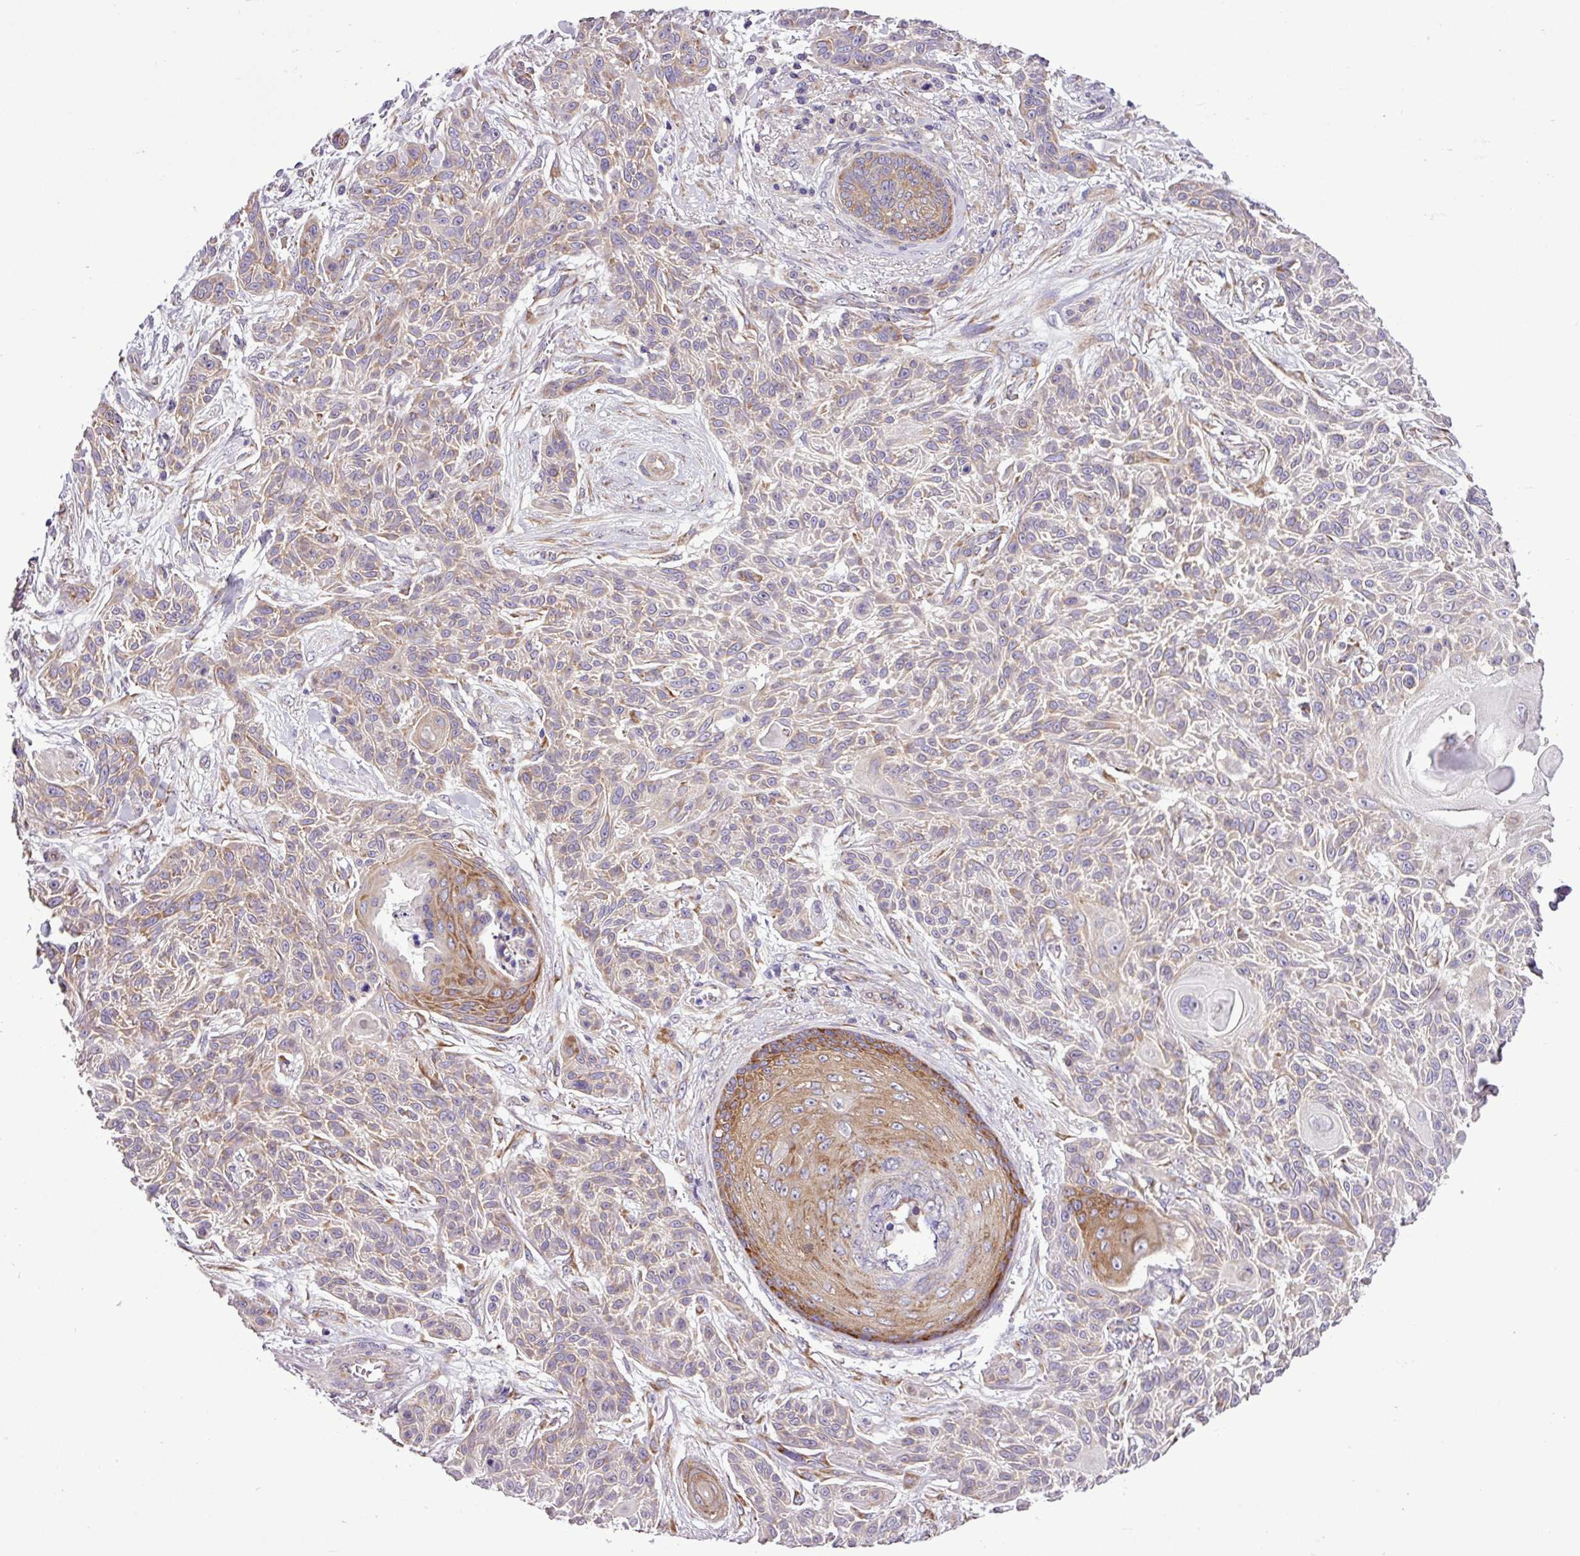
{"staining": {"intensity": "moderate", "quantity": "25%-75%", "location": "cytoplasmic/membranous"}, "tissue": "skin cancer", "cell_type": "Tumor cells", "image_type": "cancer", "snomed": [{"axis": "morphology", "description": "Squamous cell carcinoma, NOS"}, {"axis": "topography", "description": "Skin"}], "caption": "IHC of skin cancer (squamous cell carcinoma) exhibits medium levels of moderate cytoplasmic/membranous staining in about 25%-75% of tumor cells.", "gene": "RPL13", "patient": {"sex": "male", "age": 86}}